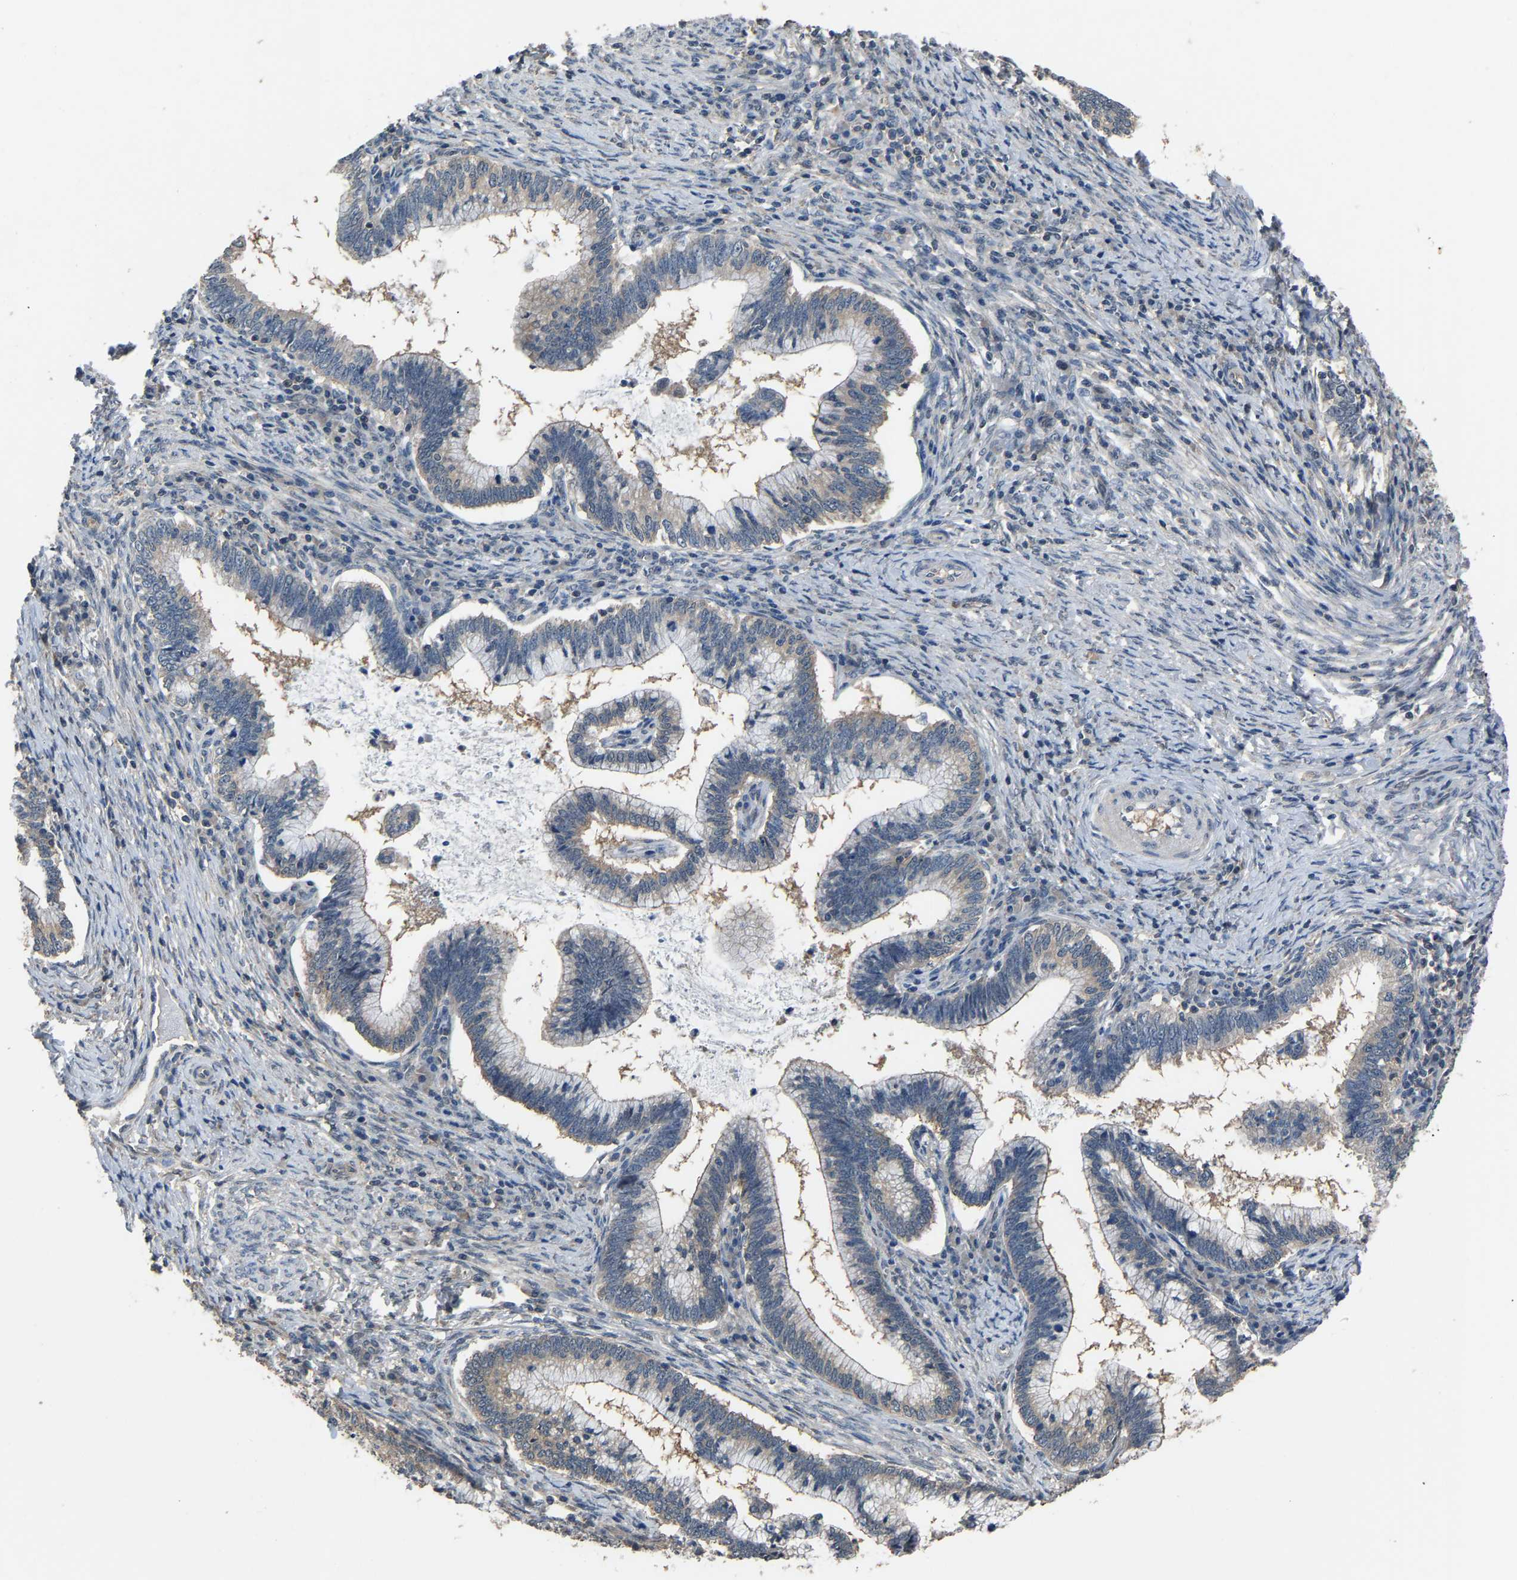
{"staining": {"intensity": "weak", "quantity": "25%-75%", "location": "cytoplasmic/membranous"}, "tissue": "cervical cancer", "cell_type": "Tumor cells", "image_type": "cancer", "snomed": [{"axis": "morphology", "description": "Adenocarcinoma, NOS"}, {"axis": "topography", "description": "Cervix"}], "caption": "Immunohistochemistry (IHC) of cervical cancer displays low levels of weak cytoplasmic/membranous expression in approximately 25%-75% of tumor cells.", "gene": "ABCC9", "patient": {"sex": "female", "age": 36}}